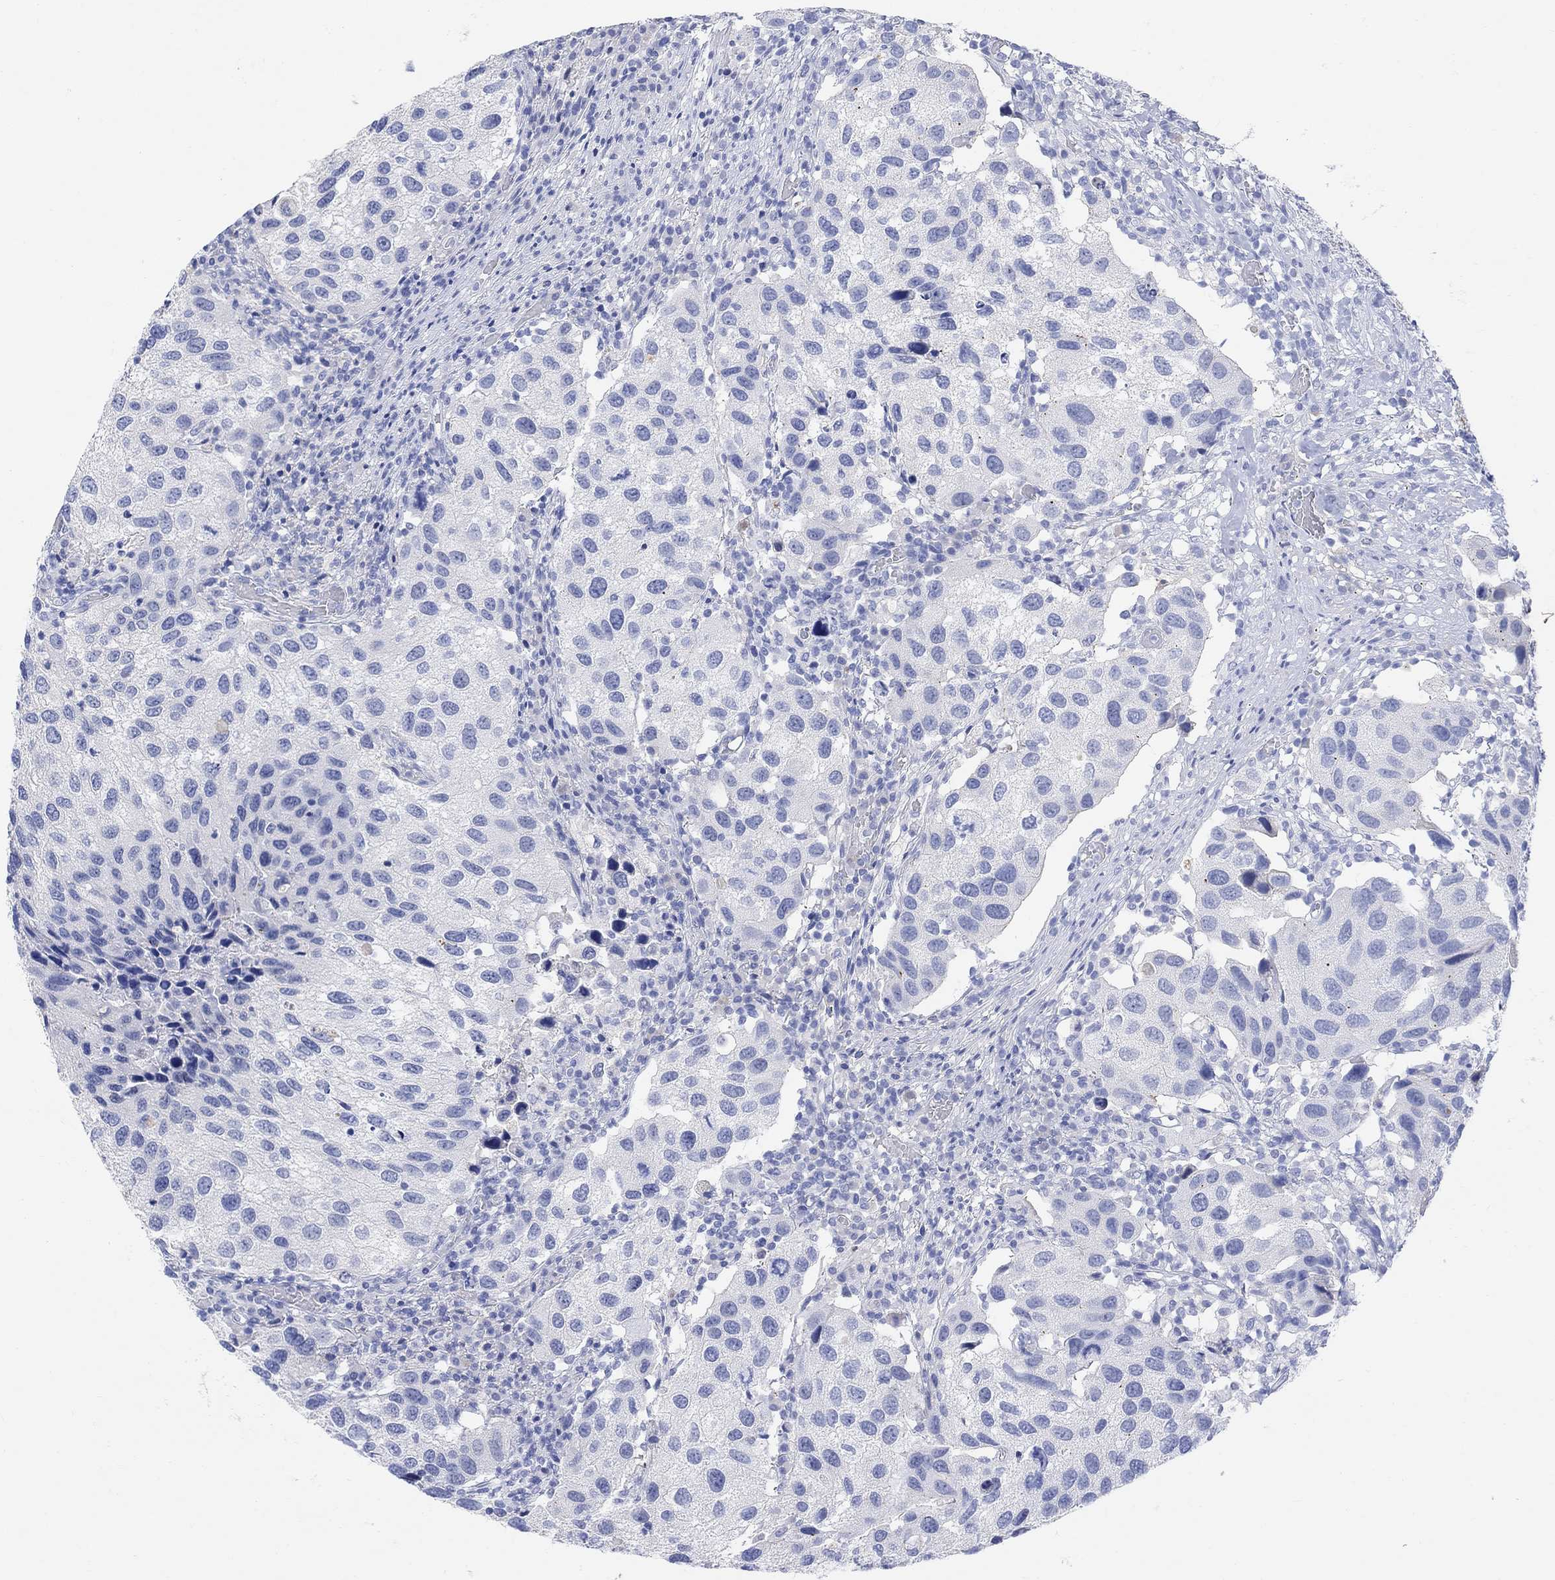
{"staining": {"intensity": "negative", "quantity": "none", "location": "none"}, "tissue": "urothelial cancer", "cell_type": "Tumor cells", "image_type": "cancer", "snomed": [{"axis": "morphology", "description": "Urothelial carcinoma, High grade"}, {"axis": "topography", "description": "Urinary bladder"}], "caption": "Immunohistochemistry image of neoplastic tissue: urothelial carcinoma (high-grade) stained with DAB (3,3'-diaminobenzidine) reveals no significant protein expression in tumor cells. Nuclei are stained in blue.", "gene": "TYR", "patient": {"sex": "male", "age": 79}}